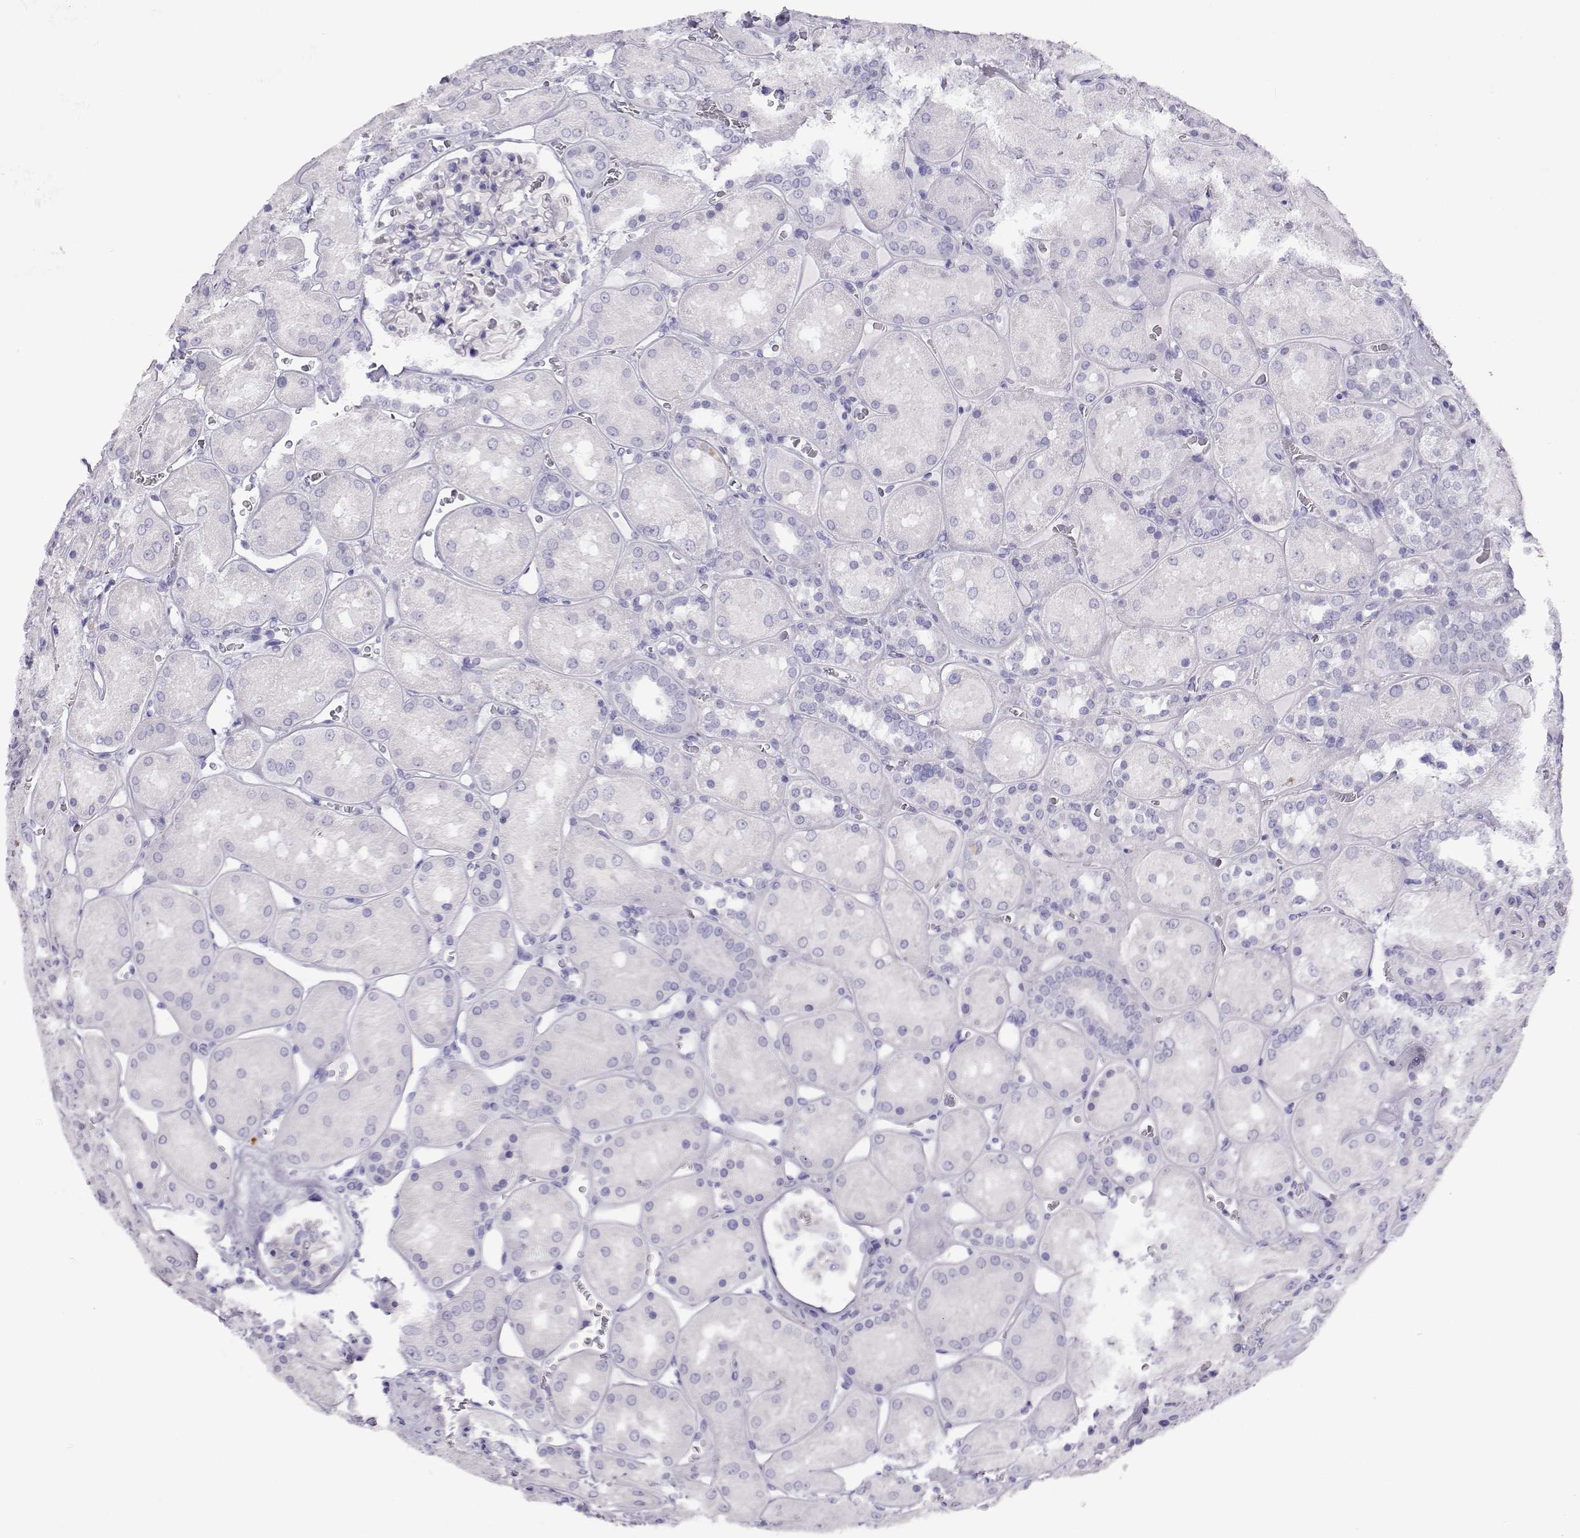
{"staining": {"intensity": "negative", "quantity": "none", "location": "none"}, "tissue": "kidney", "cell_type": "Cells in glomeruli", "image_type": "normal", "snomed": [{"axis": "morphology", "description": "Normal tissue, NOS"}, {"axis": "topography", "description": "Kidney"}], "caption": "The micrograph exhibits no staining of cells in glomeruli in benign kidney. (Brightfield microscopy of DAB IHC at high magnification).", "gene": "RHOXF2B", "patient": {"sex": "male", "age": 73}}